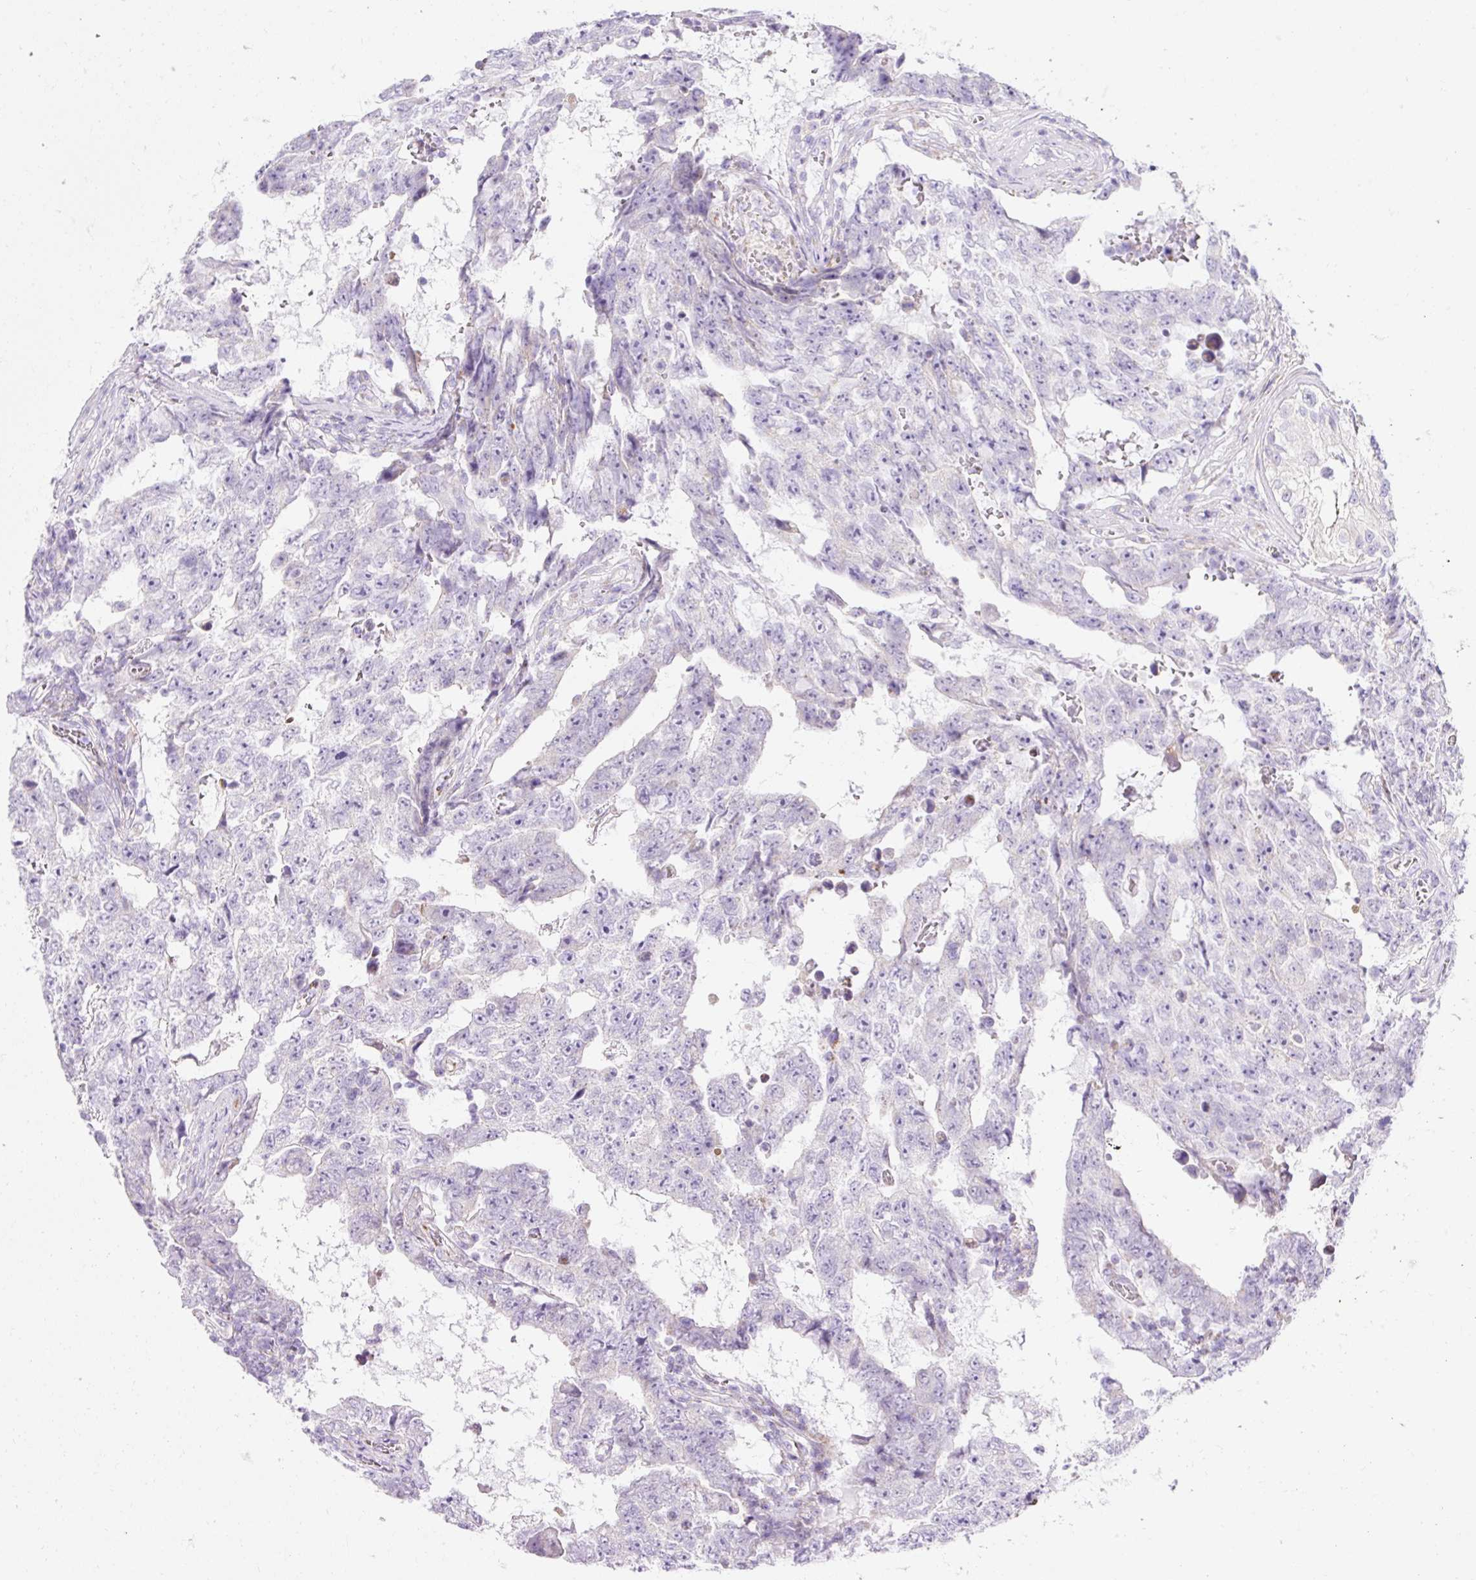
{"staining": {"intensity": "negative", "quantity": "none", "location": "none"}, "tissue": "testis cancer", "cell_type": "Tumor cells", "image_type": "cancer", "snomed": [{"axis": "morphology", "description": "Carcinoma, Embryonal, NOS"}, {"axis": "topography", "description": "Testis"}], "caption": "IHC histopathology image of neoplastic tissue: testis cancer (embryonal carcinoma) stained with DAB (3,3'-diaminobenzidine) reveals no significant protein positivity in tumor cells.", "gene": "PLPP2", "patient": {"sex": "male", "age": 25}}